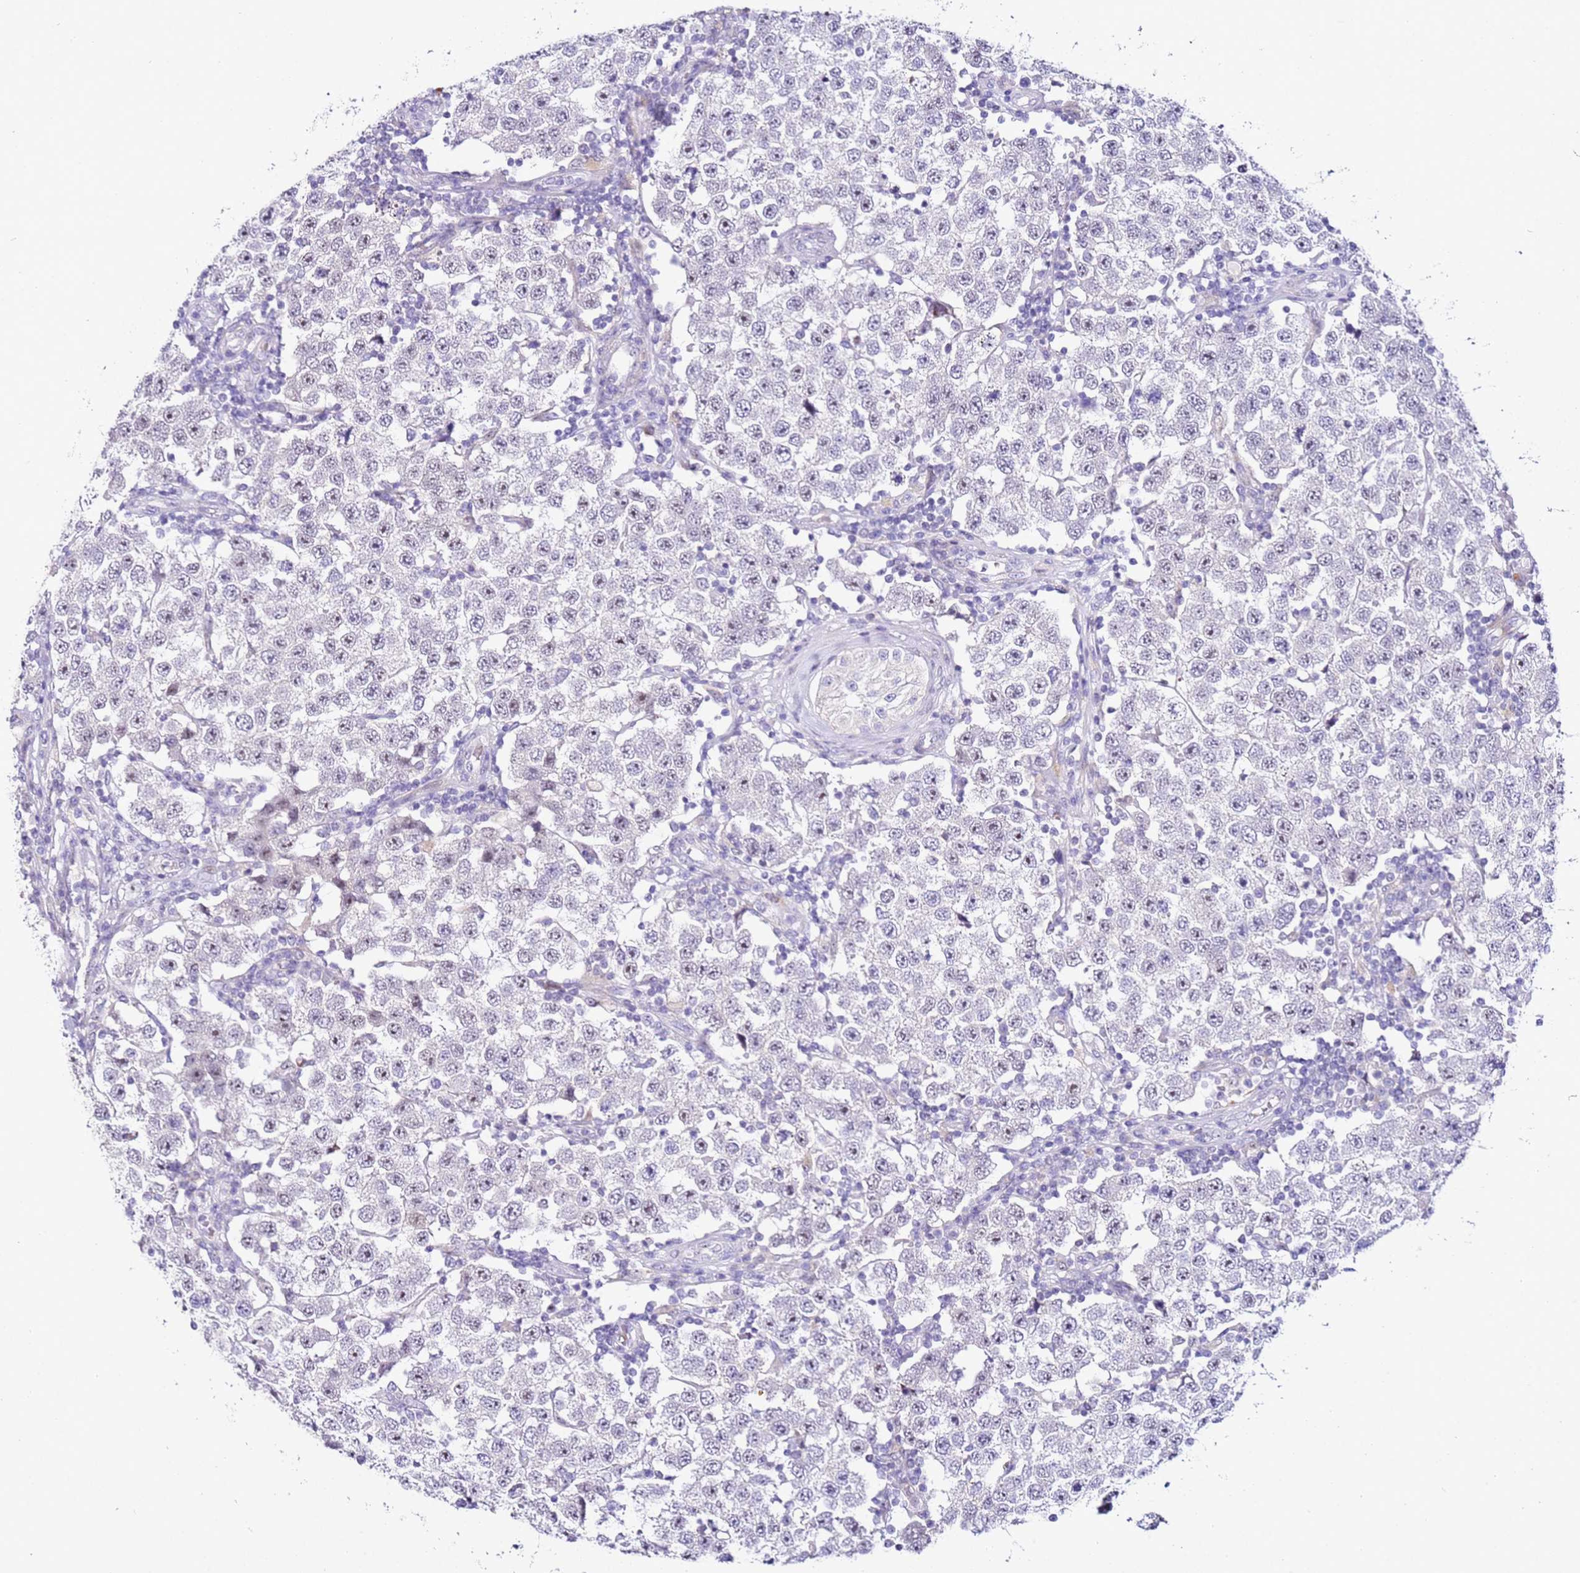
{"staining": {"intensity": "moderate", "quantity": "<25%", "location": "nuclear"}, "tissue": "testis cancer", "cell_type": "Tumor cells", "image_type": "cancer", "snomed": [{"axis": "morphology", "description": "Seminoma, NOS"}, {"axis": "topography", "description": "Testis"}], "caption": "Immunohistochemistry (IHC) micrograph of neoplastic tissue: testis seminoma stained using immunohistochemistry demonstrates low levels of moderate protein expression localized specifically in the nuclear of tumor cells, appearing as a nuclear brown color.", "gene": "HGD", "patient": {"sex": "male", "age": 34}}